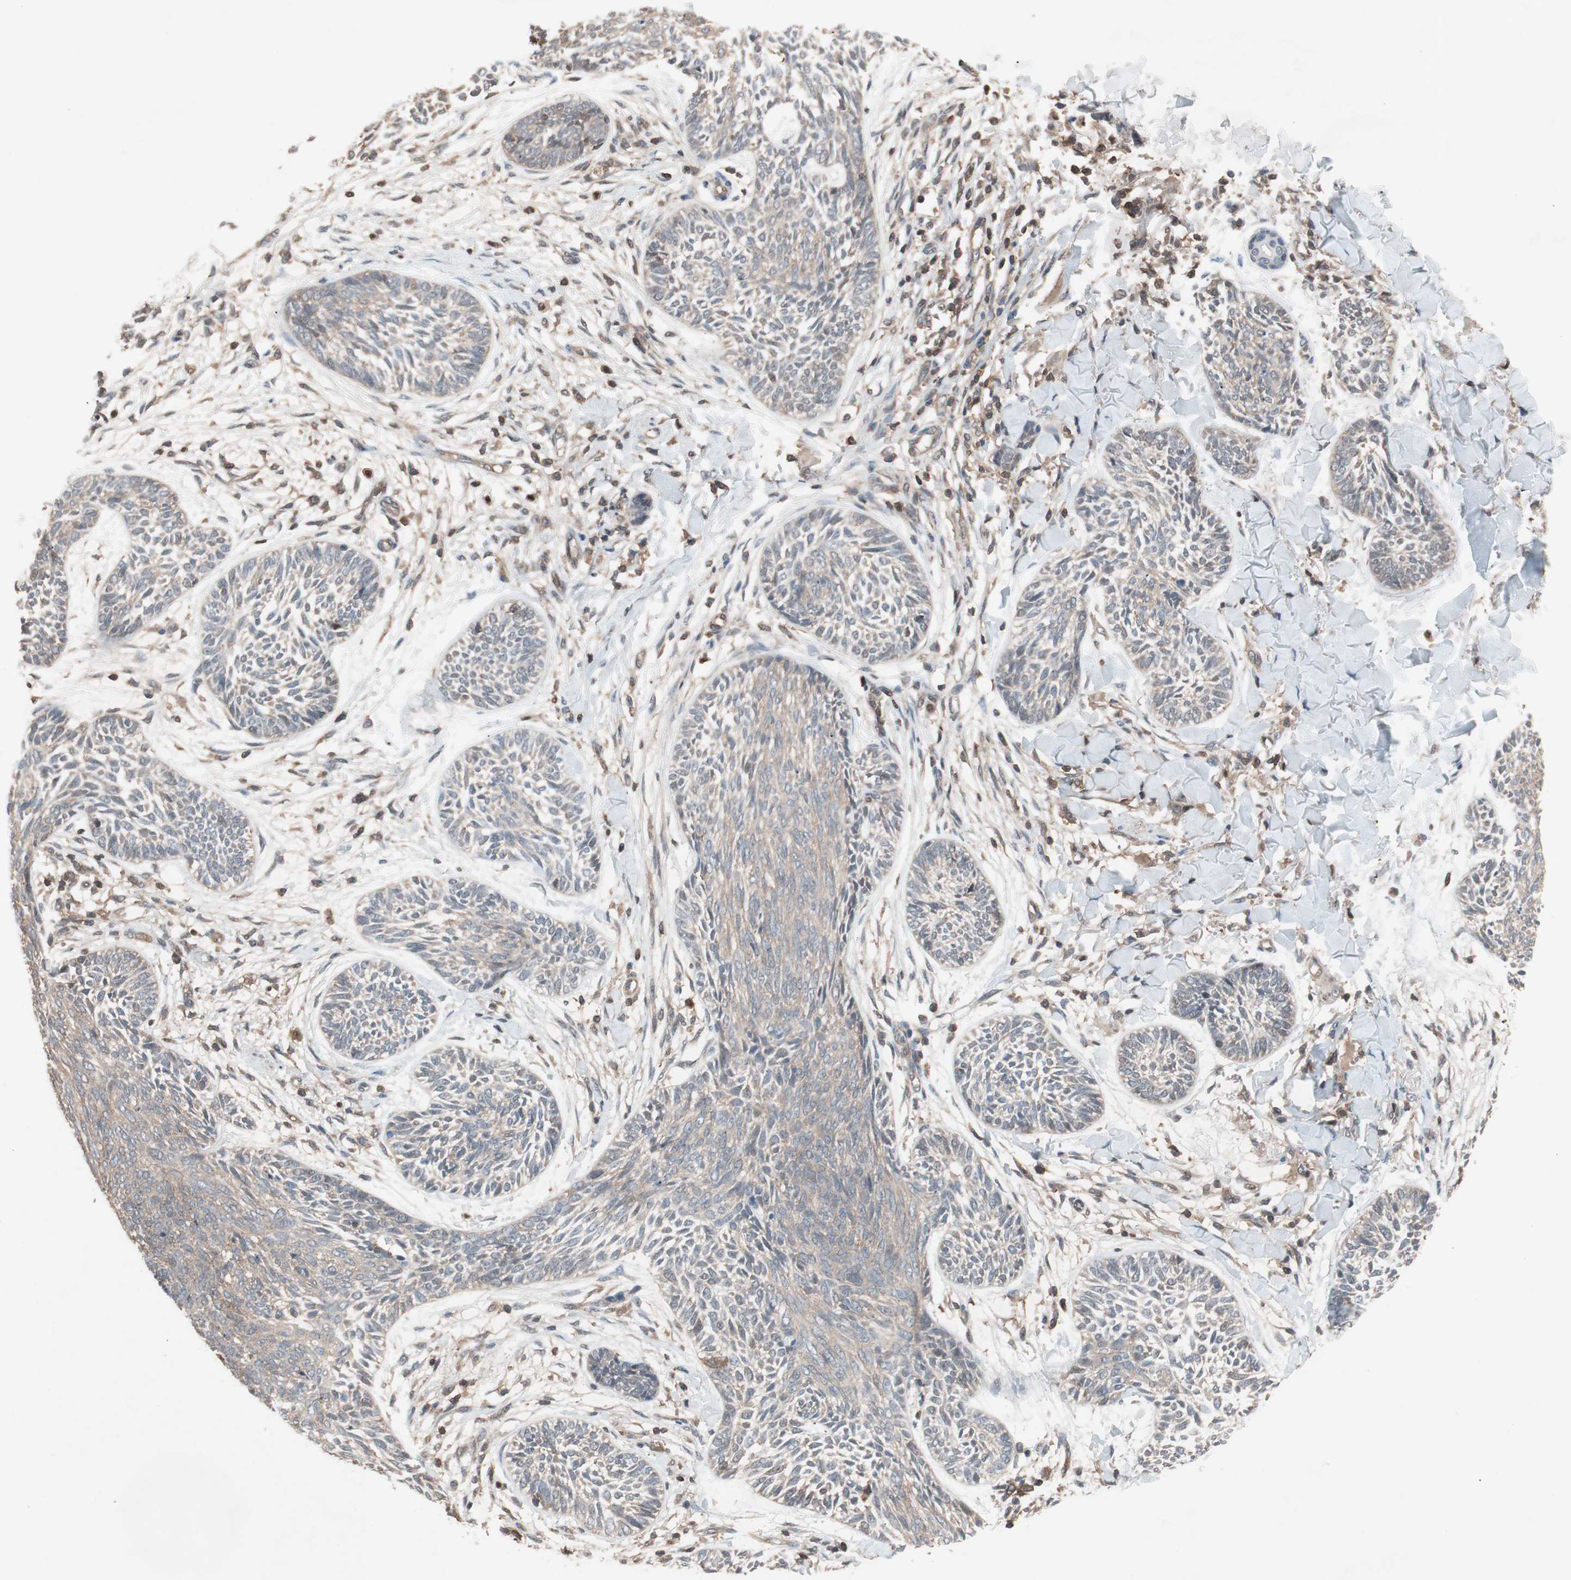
{"staining": {"intensity": "negative", "quantity": "none", "location": "none"}, "tissue": "skin cancer", "cell_type": "Tumor cells", "image_type": "cancer", "snomed": [{"axis": "morphology", "description": "Papilloma, NOS"}, {"axis": "morphology", "description": "Basal cell carcinoma"}, {"axis": "topography", "description": "Skin"}], "caption": "This is a micrograph of immunohistochemistry (IHC) staining of skin cancer (basal cell carcinoma), which shows no staining in tumor cells. (Brightfield microscopy of DAB (3,3'-diaminobenzidine) immunohistochemistry at high magnification).", "gene": "GALT", "patient": {"sex": "male", "age": 87}}